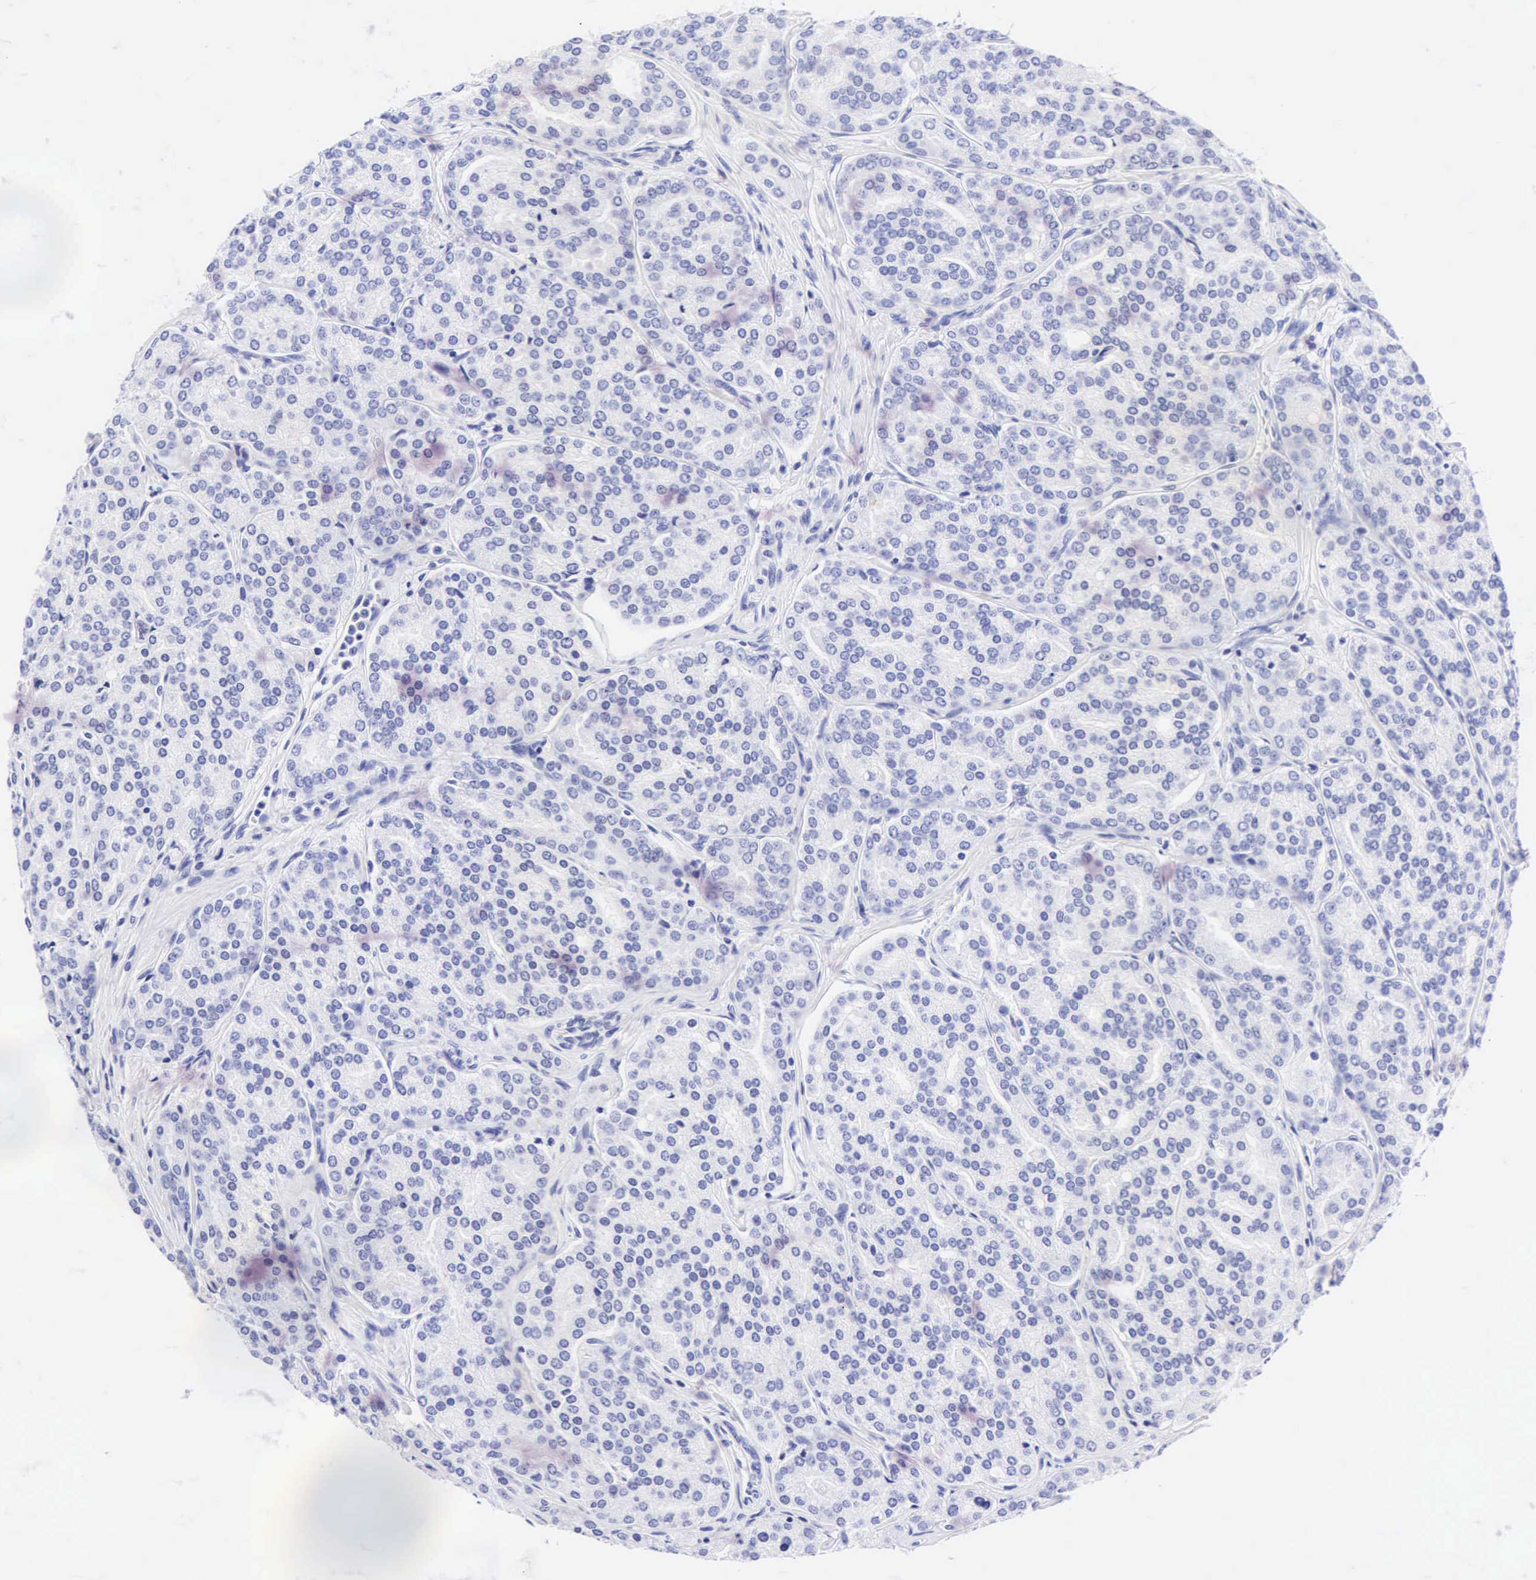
{"staining": {"intensity": "negative", "quantity": "none", "location": "none"}, "tissue": "prostate cancer", "cell_type": "Tumor cells", "image_type": "cancer", "snomed": [{"axis": "morphology", "description": "Adenocarcinoma, High grade"}, {"axis": "topography", "description": "Prostate"}], "caption": "This is an IHC histopathology image of human prostate adenocarcinoma (high-grade). There is no expression in tumor cells.", "gene": "KRT20", "patient": {"sex": "male", "age": 64}}